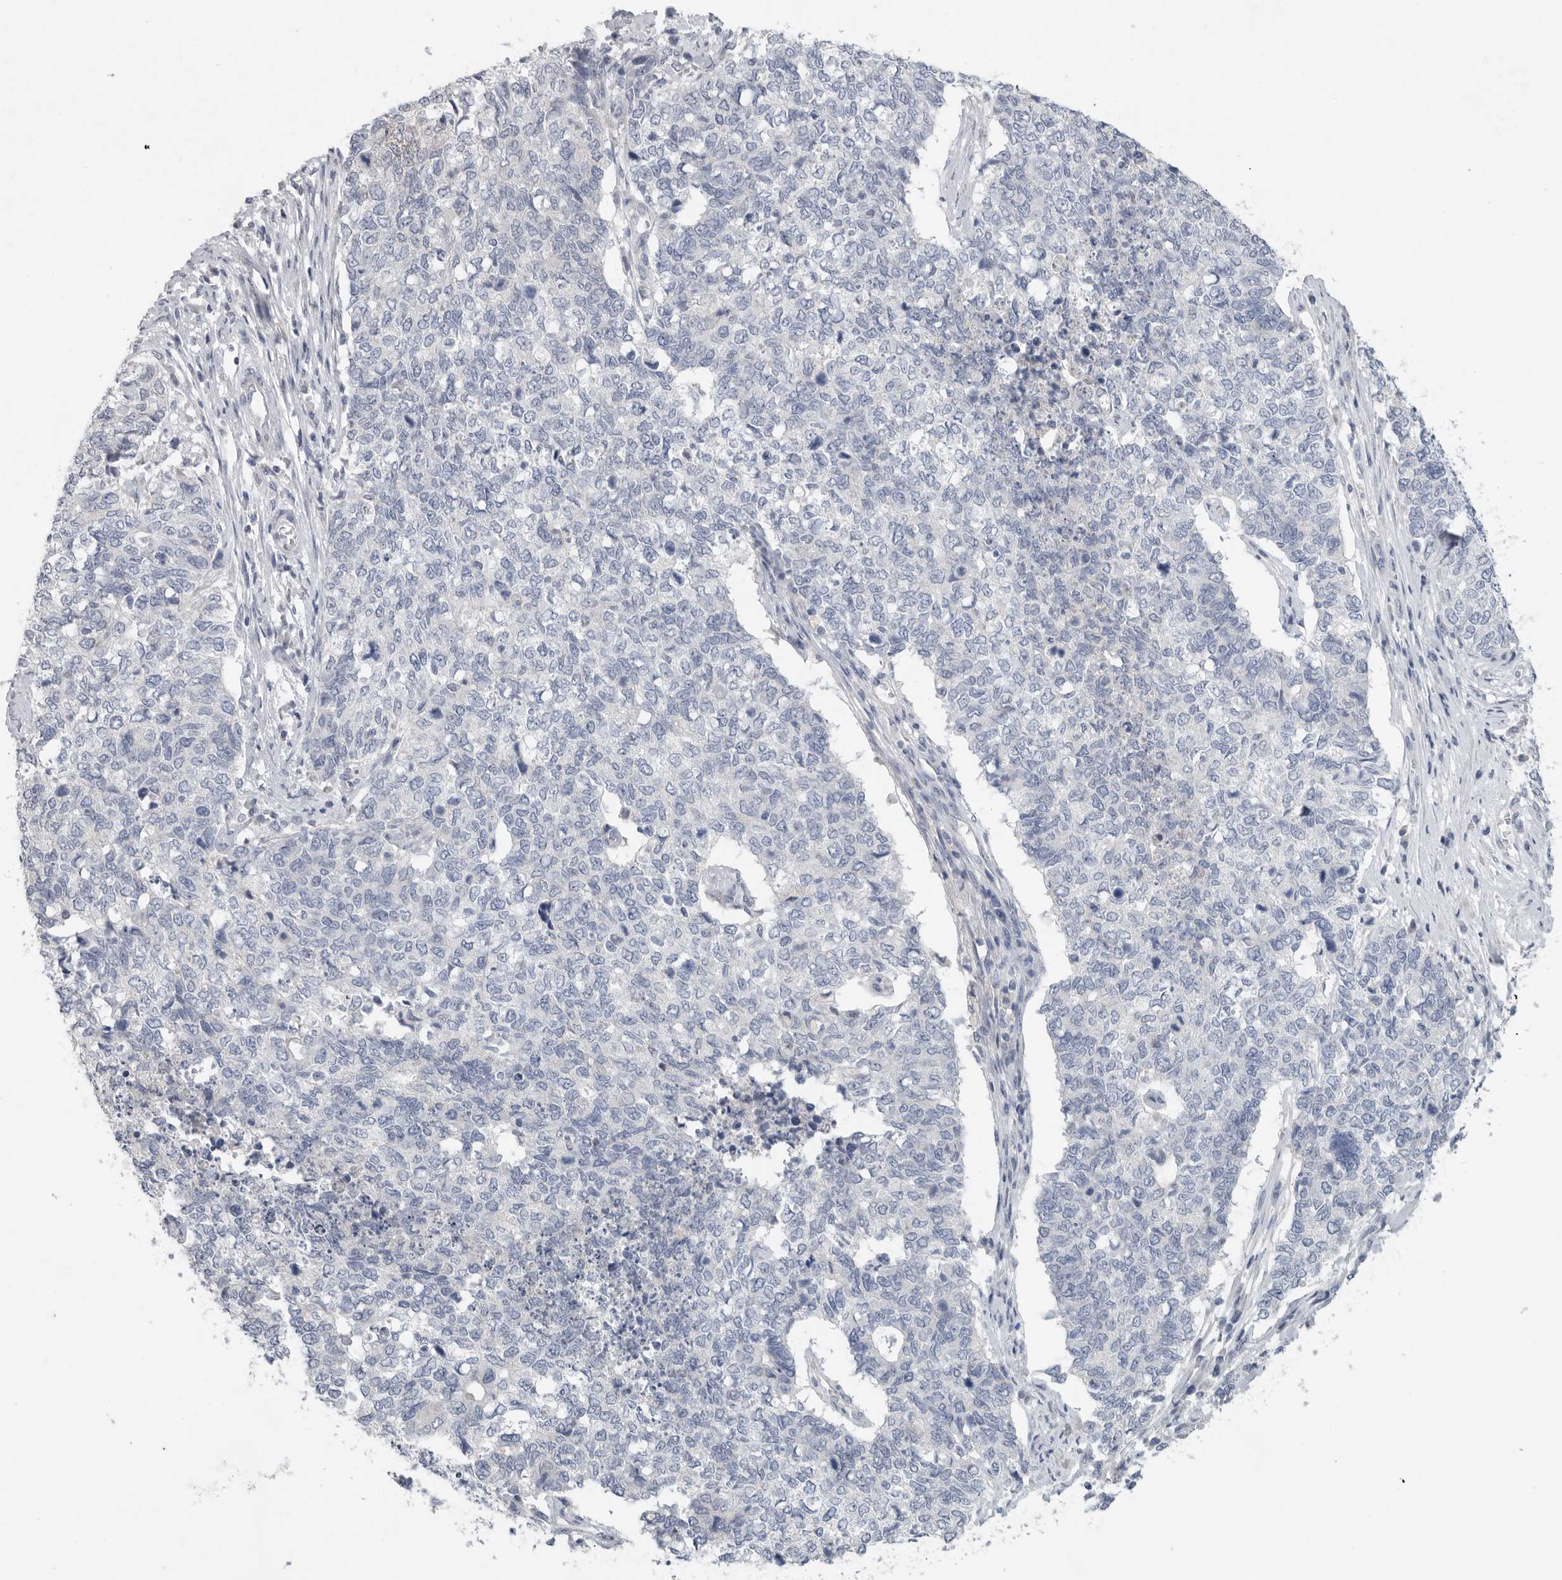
{"staining": {"intensity": "negative", "quantity": "none", "location": "none"}, "tissue": "cervical cancer", "cell_type": "Tumor cells", "image_type": "cancer", "snomed": [{"axis": "morphology", "description": "Squamous cell carcinoma, NOS"}, {"axis": "topography", "description": "Cervix"}], "caption": "IHC image of neoplastic tissue: human cervical squamous cell carcinoma stained with DAB (3,3'-diaminobenzidine) shows no significant protein expression in tumor cells.", "gene": "REG4", "patient": {"sex": "female", "age": 63}}